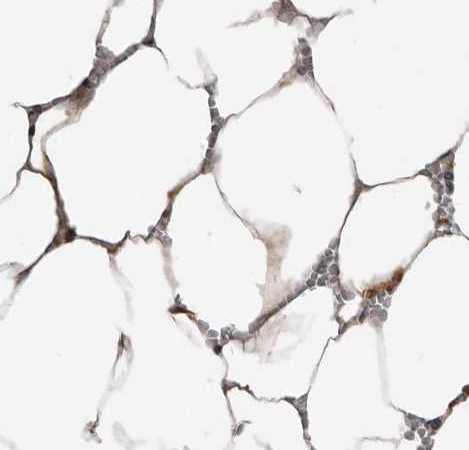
{"staining": {"intensity": "negative", "quantity": "none", "location": "none"}, "tissue": "bone marrow", "cell_type": "Hematopoietic cells", "image_type": "normal", "snomed": [{"axis": "morphology", "description": "Normal tissue, NOS"}, {"axis": "topography", "description": "Bone marrow"}], "caption": "Hematopoietic cells show no significant staining in benign bone marrow.", "gene": "KIF26B", "patient": {"sex": "male", "age": 70}}